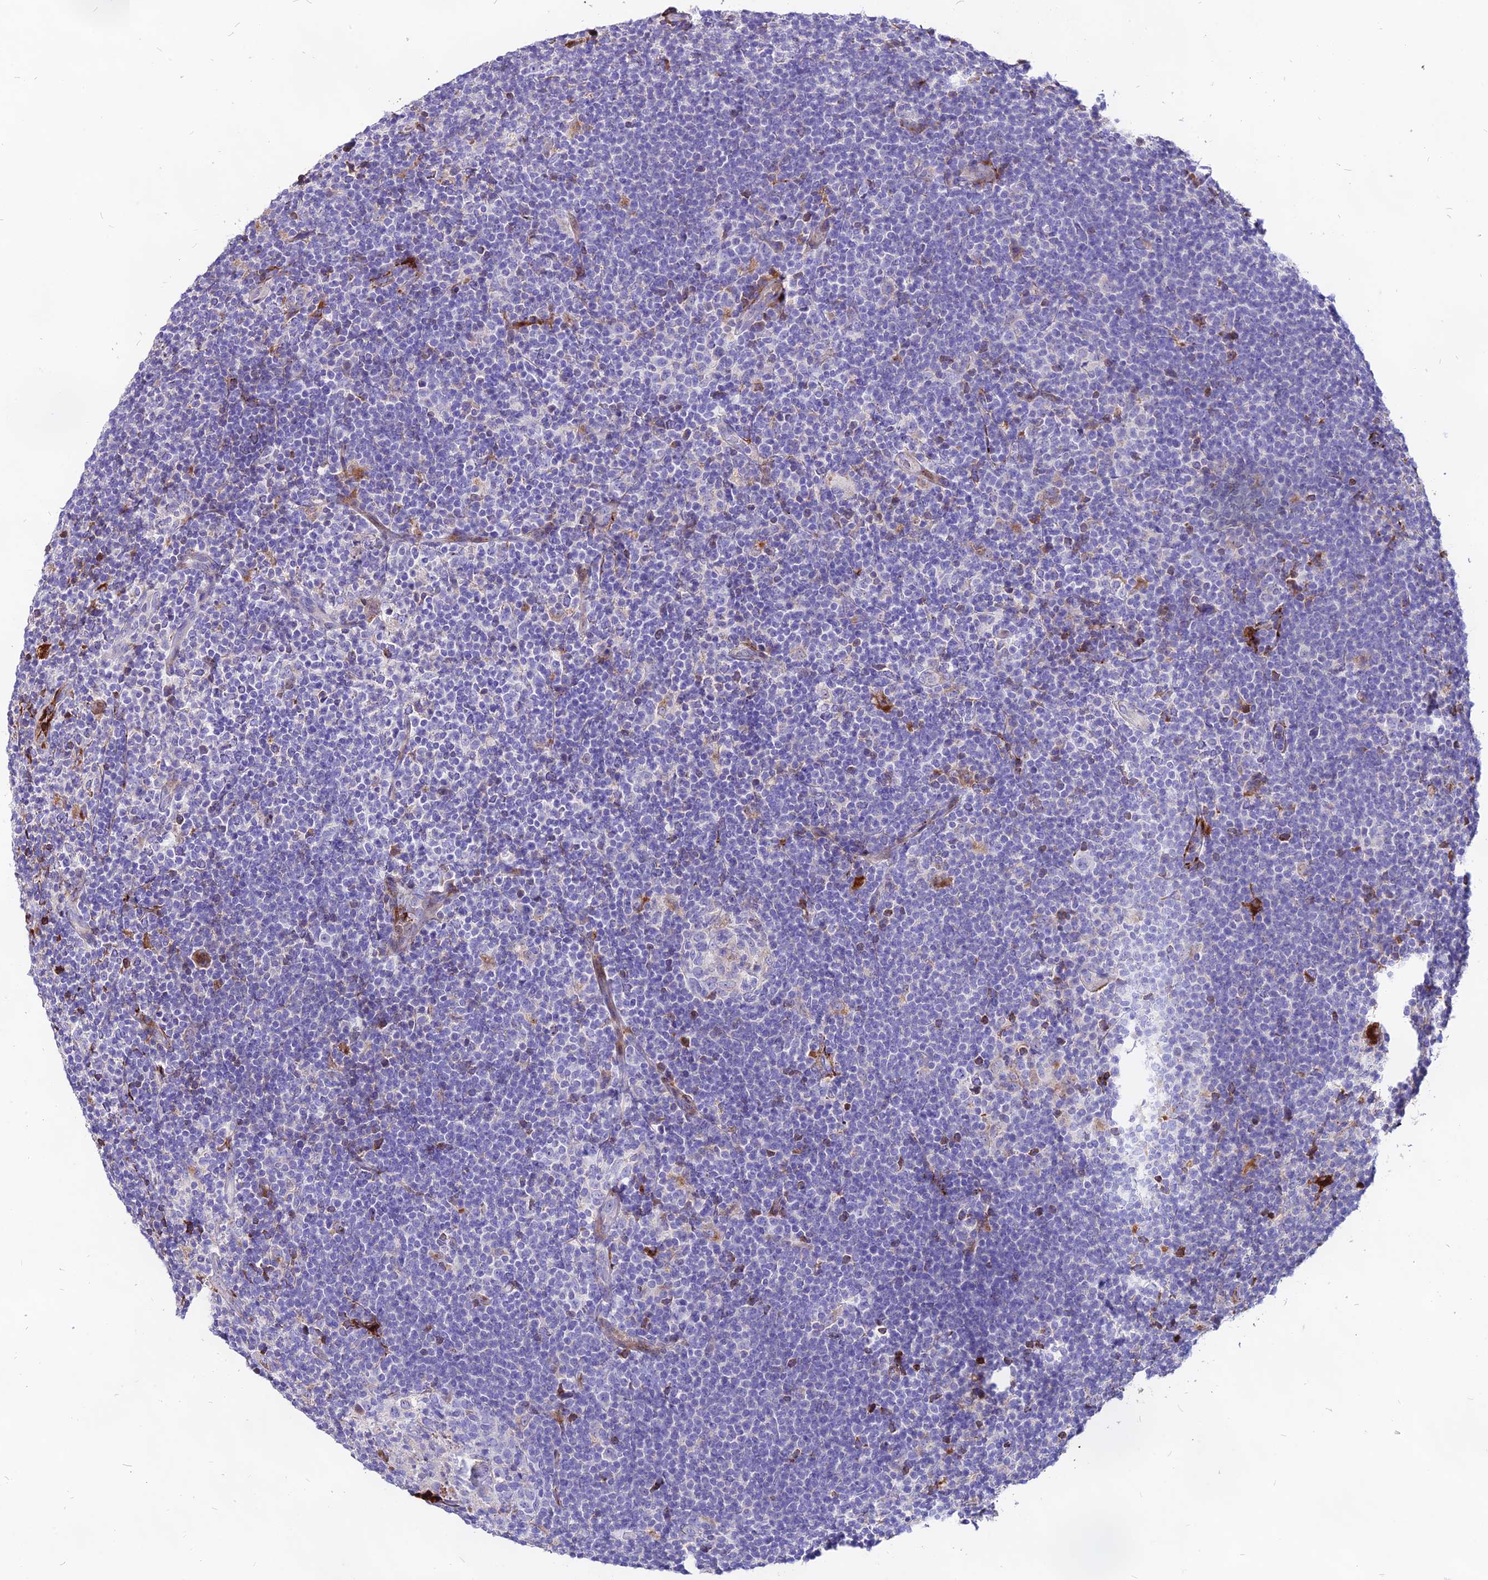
{"staining": {"intensity": "weak", "quantity": "<25%", "location": "cytoplasmic/membranous"}, "tissue": "lymphoma", "cell_type": "Tumor cells", "image_type": "cancer", "snomed": [{"axis": "morphology", "description": "Hodgkin's disease, NOS"}, {"axis": "topography", "description": "Lymph node"}], "caption": "The photomicrograph reveals no staining of tumor cells in lymphoma.", "gene": "RIMOC1", "patient": {"sex": "female", "age": 57}}